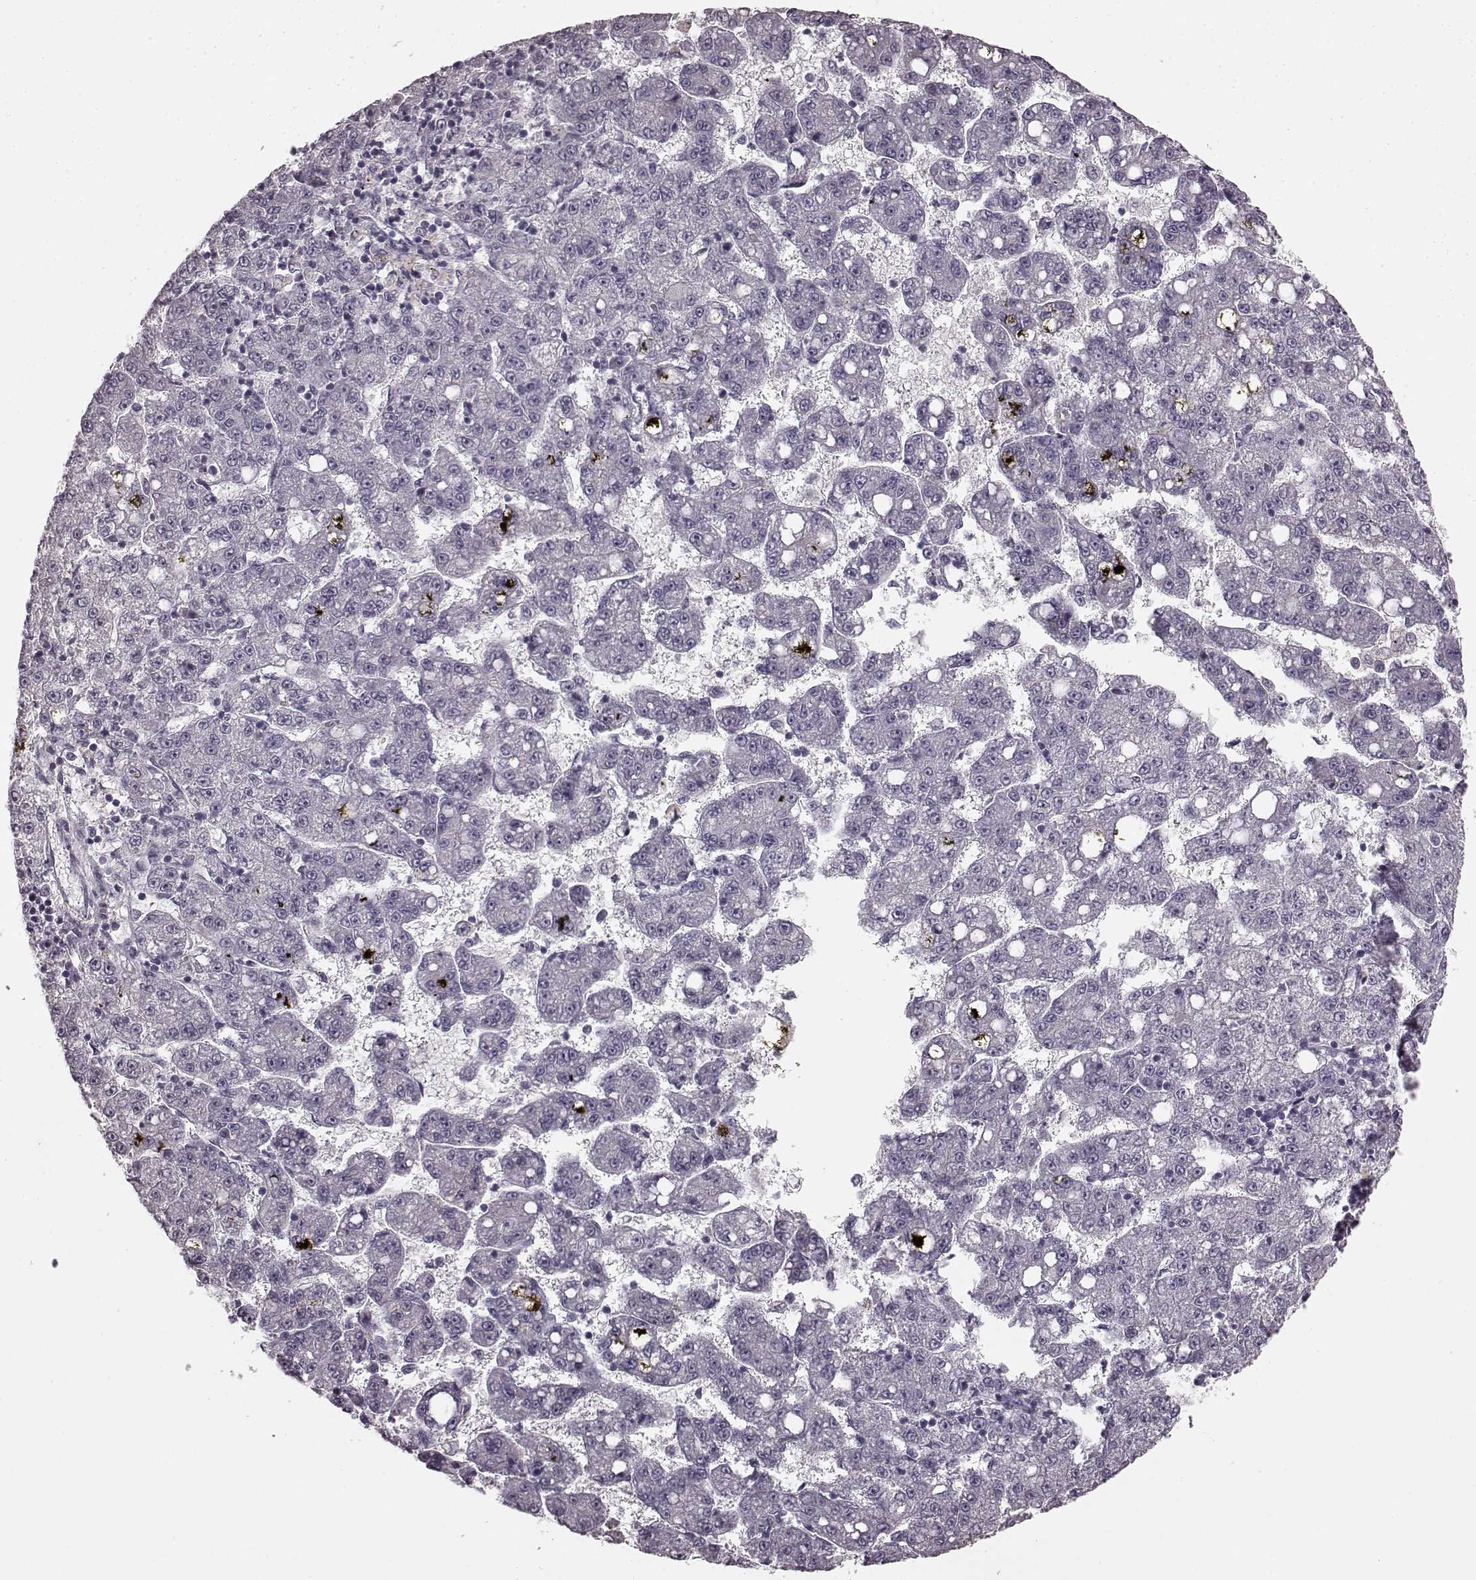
{"staining": {"intensity": "negative", "quantity": "none", "location": "none"}, "tissue": "liver cancer", "cell_type": "Tumor cells", "image_type": "cancer", "snomed": [{"axis": "morphology", "description": "Carcinoma, Hepatocellular, NOS"}, {"axis": "topography", "description": "Liver"}], "caption": "An image of hepatocellular carcinoma (liver) stained for a protein reveals no brown staining in tumor cells. Brightfield microscopy of immunohistochemistry stained with DAB (brown) and hematoxylin (blue), captured at high magnification.", "gene": "RIT2", "patient": {"sex": "female", "age": 65}}